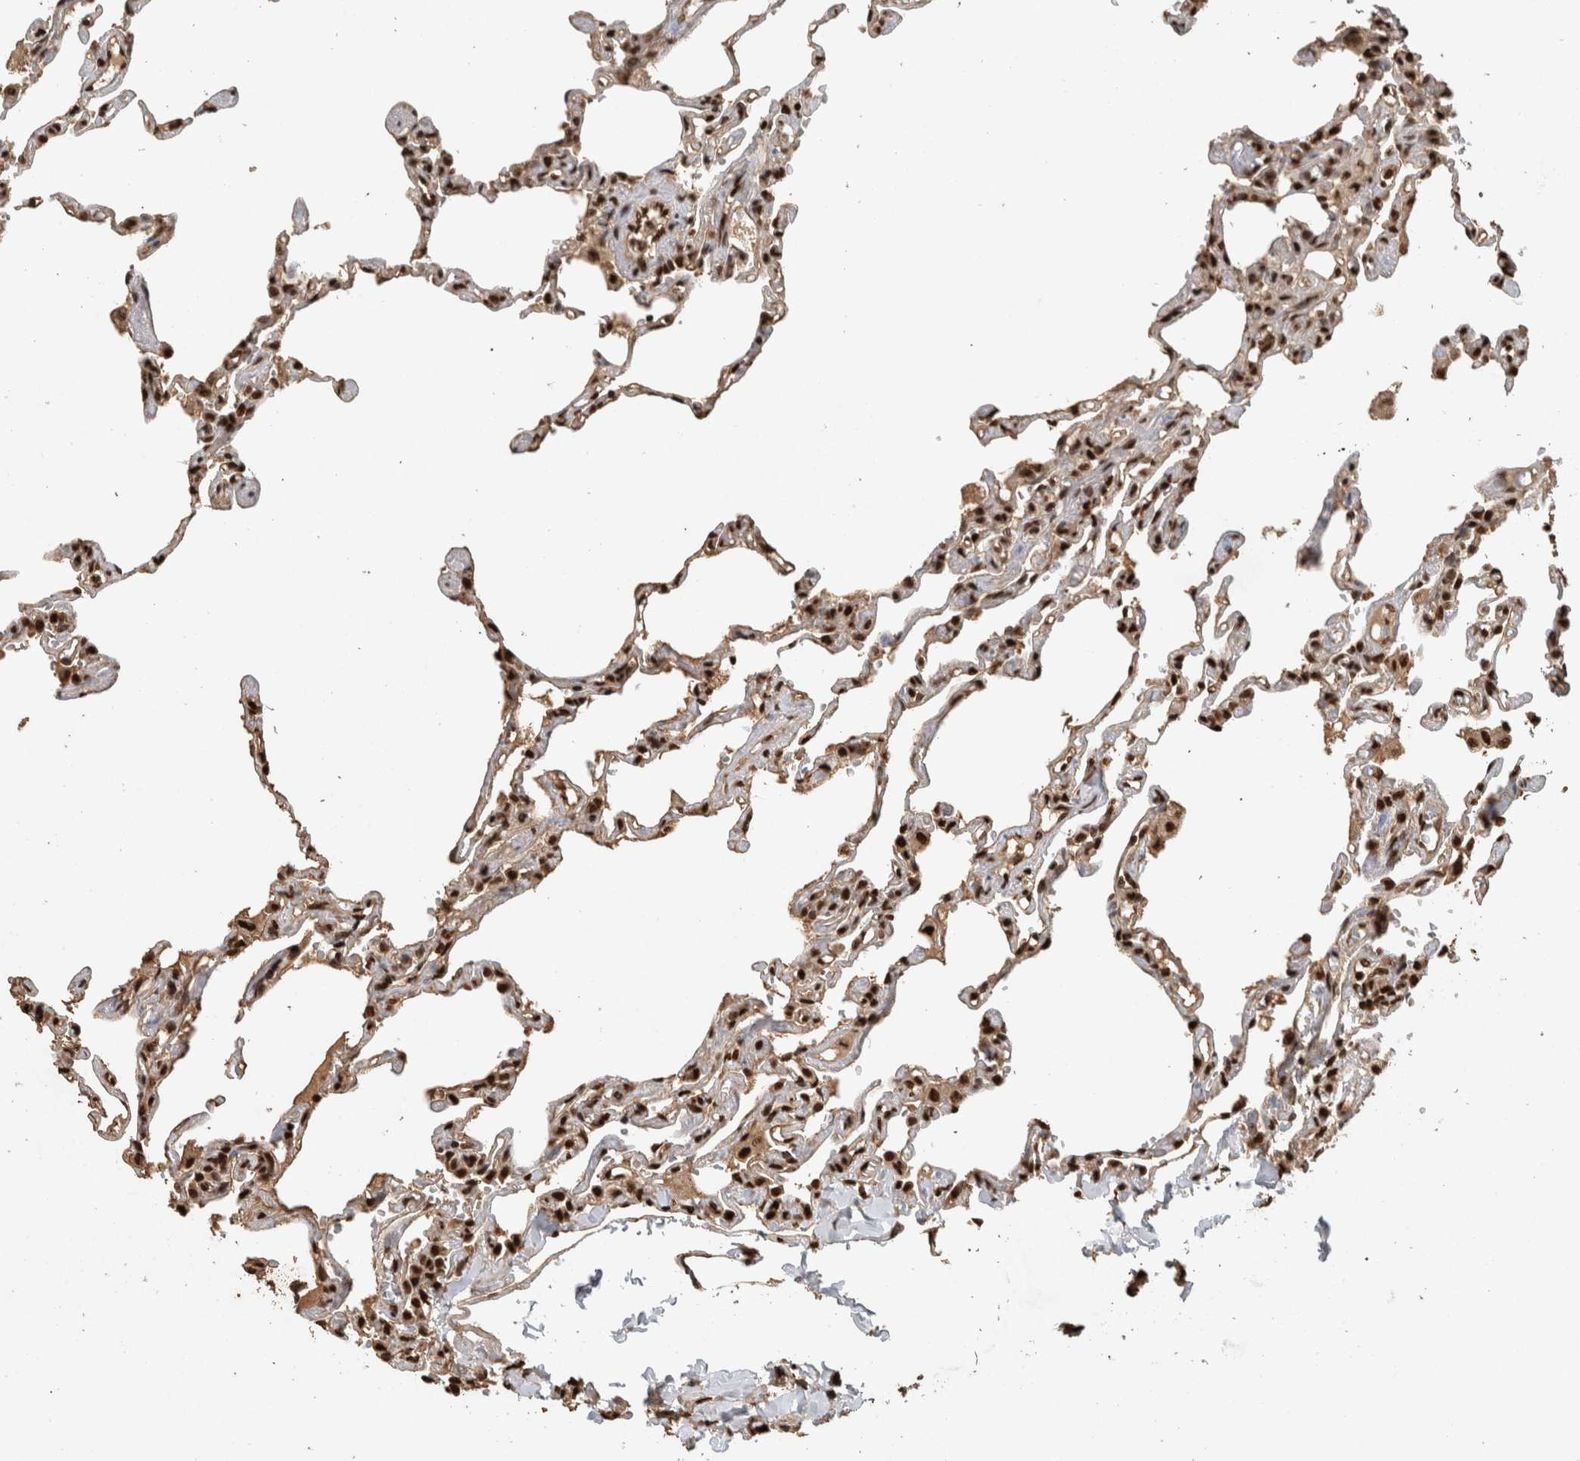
{"staining": {"intensity": "strong", "quantity": ">75%", "location": "nuclear"}, "tissue": "lung", "cell_type": "Alveolar cells", "image_type": "normal", "snomed": [{"axis": "morphology", "description": "Normal tissue, NOS"}, {"axis": "topography", "description": "Lung"}], "caption": "A high amount of strong nuclear staining is identified in approximately >75% of alveolar cells in normal lung.", "gene": "RAD50", "patient": {"sex": "male", "age": 21}}